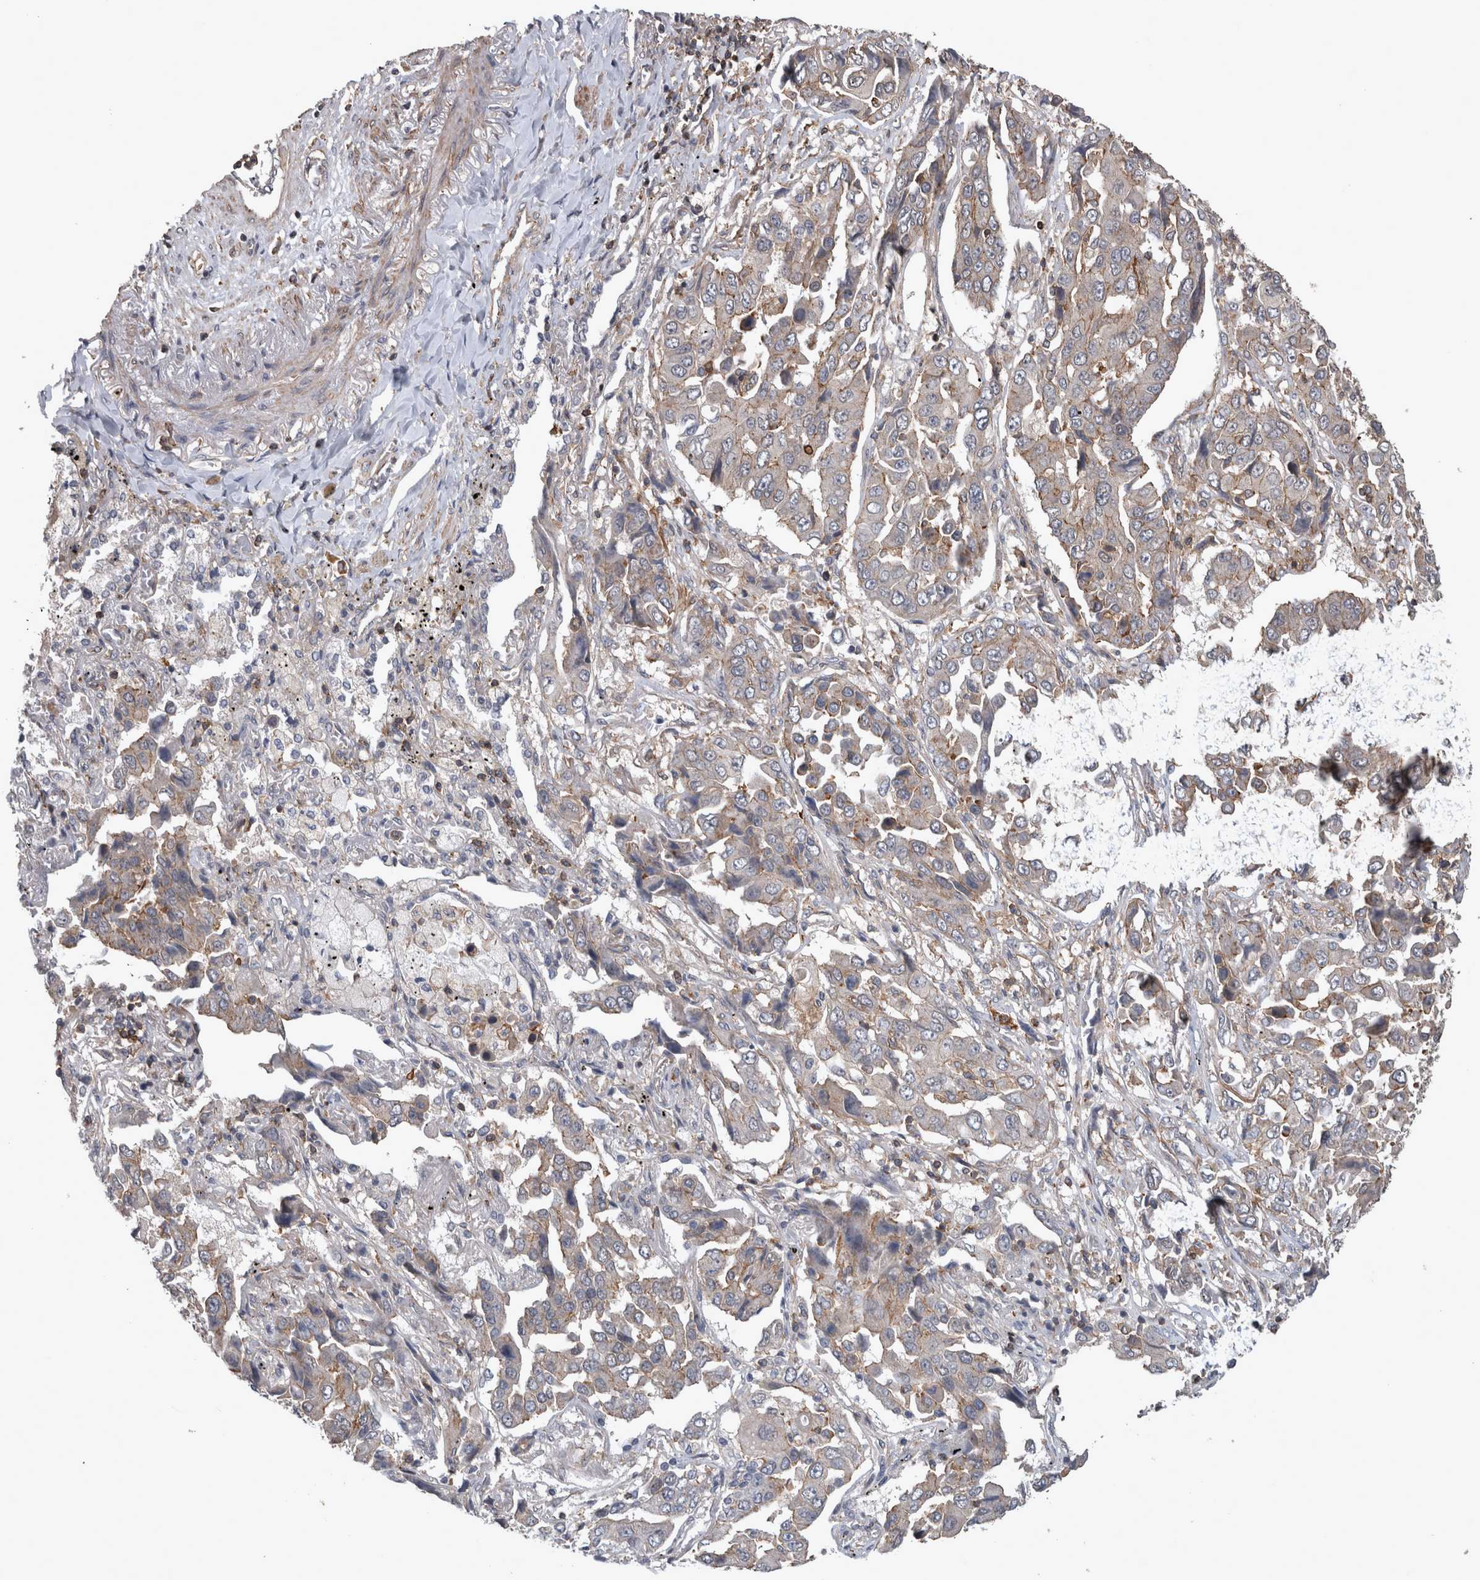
{"staining": {"intensity": "negative", "quantity": "none", "location": "none"}, "tissue": "lung cancer", "cell_type": "Tumor cells", "image_type": "cancer", "snomed": [{"axis": "morphology", "description": "Adenocarcinoma, NOS"}, {"axis": "topography", "description": "Lung"}], "caption": "A histopathology image of human lung adenocarcinoma is negative for staining in tumor cells.", "gene": "SPATA48", "patient": {"sex": "female", "age": 65}}